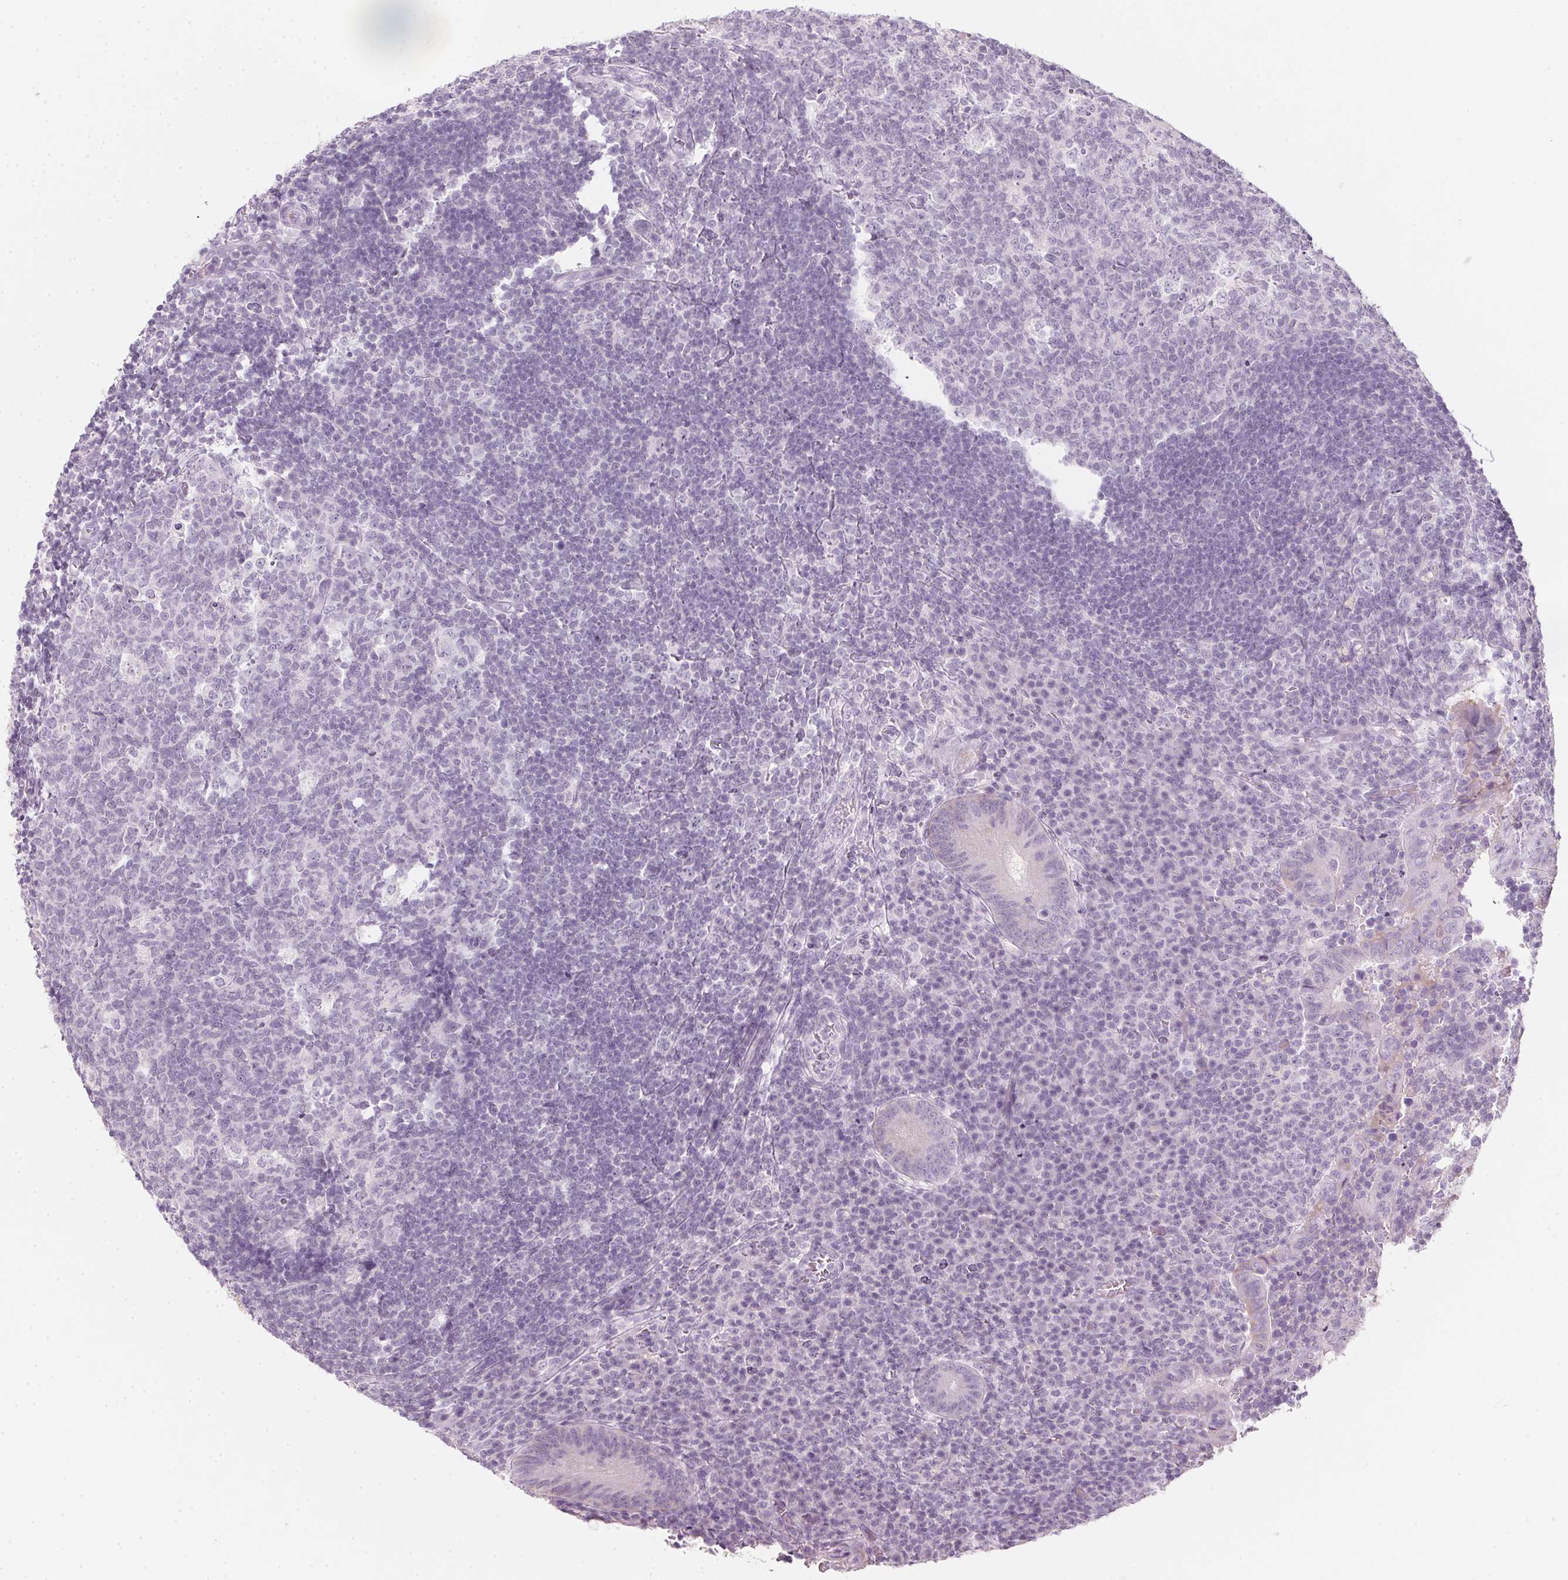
{"staining": {"intensity": "moderate", "quantity": "<25%", "location": "cytoplasmic/membranous"}, "tissue": "appendix", "cell_type": "Glandular cells", "image_type": "normal", "snomed": [{"axis": "morphology", "description": "Normal tissue, NOS"}, {"axis": "topography", "description": "Appendix"}], "caption": "Immunohistochemical staining of benign human appendix exhibits <25% levels of moderate cytoplasmic/membranous protein expression in about <25% of glandular cells. (DAB IHC, brown staining for protein, blue staining for nuclei).", "gene": "TMEM72", "patient": {"sex": "male", "age": 18}}